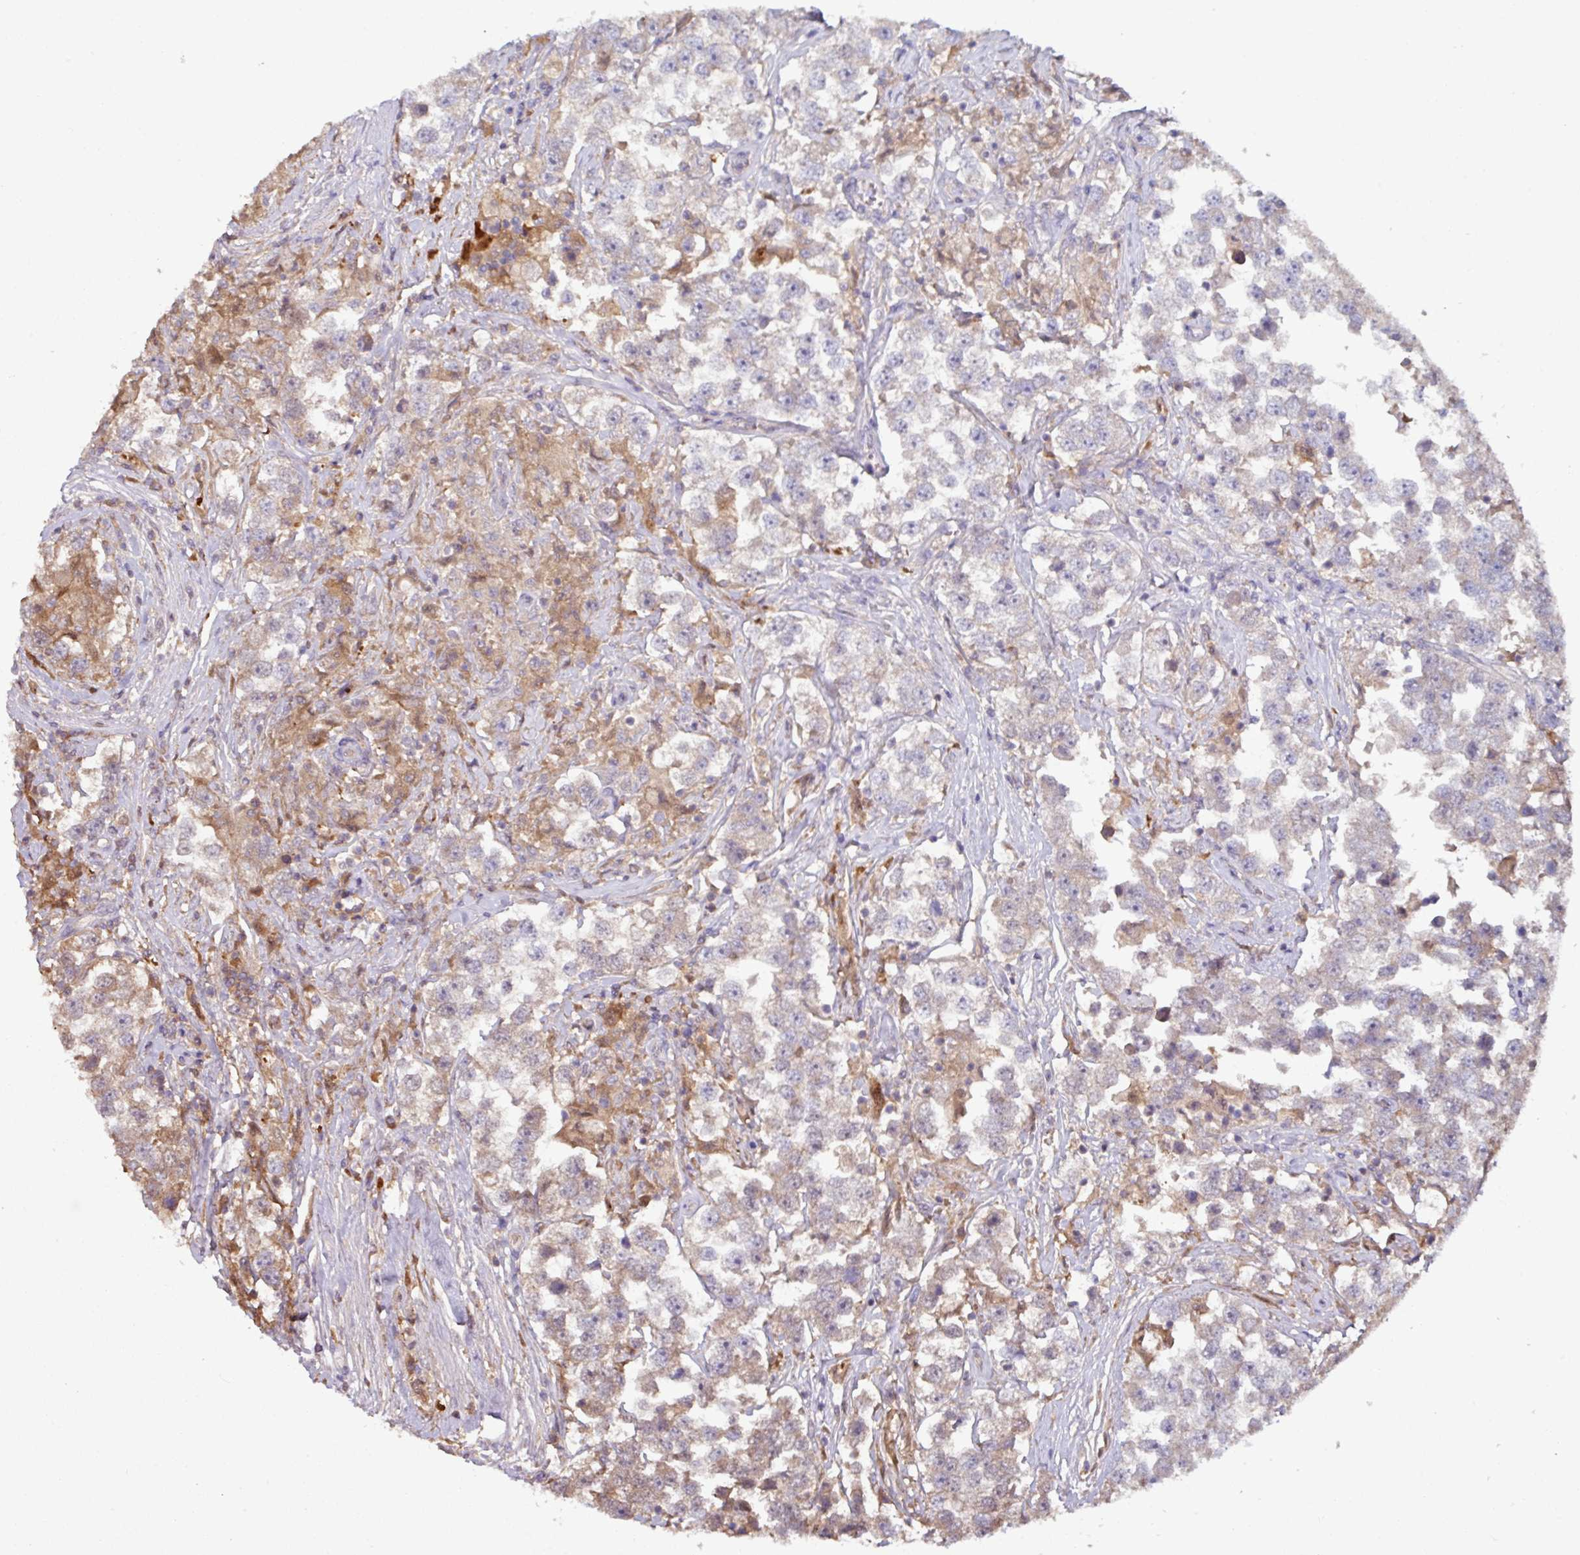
{"staining": {"intensity": "weak", "quantity": "25%-75%", "location": "cytoplasmic/membranous"}, "tissue": "testis cancer", "cell_type": "Tumor cells", "image_type": "cancer", "snomed": [{"axis": "morphology", "description": "Seminoma, NOS"}, {"axis": "topography", "description": "Testis"}], "caption": "A high-resolution image shows immunohistochemistry (IHC) staining of testis cancer, which exhibits weak cytoplasmic/membranous positivity in approximately 25%-75% of tumor cells.", "gene": "GNPDA1", "patient": {"sex": "male", "age": 46}}